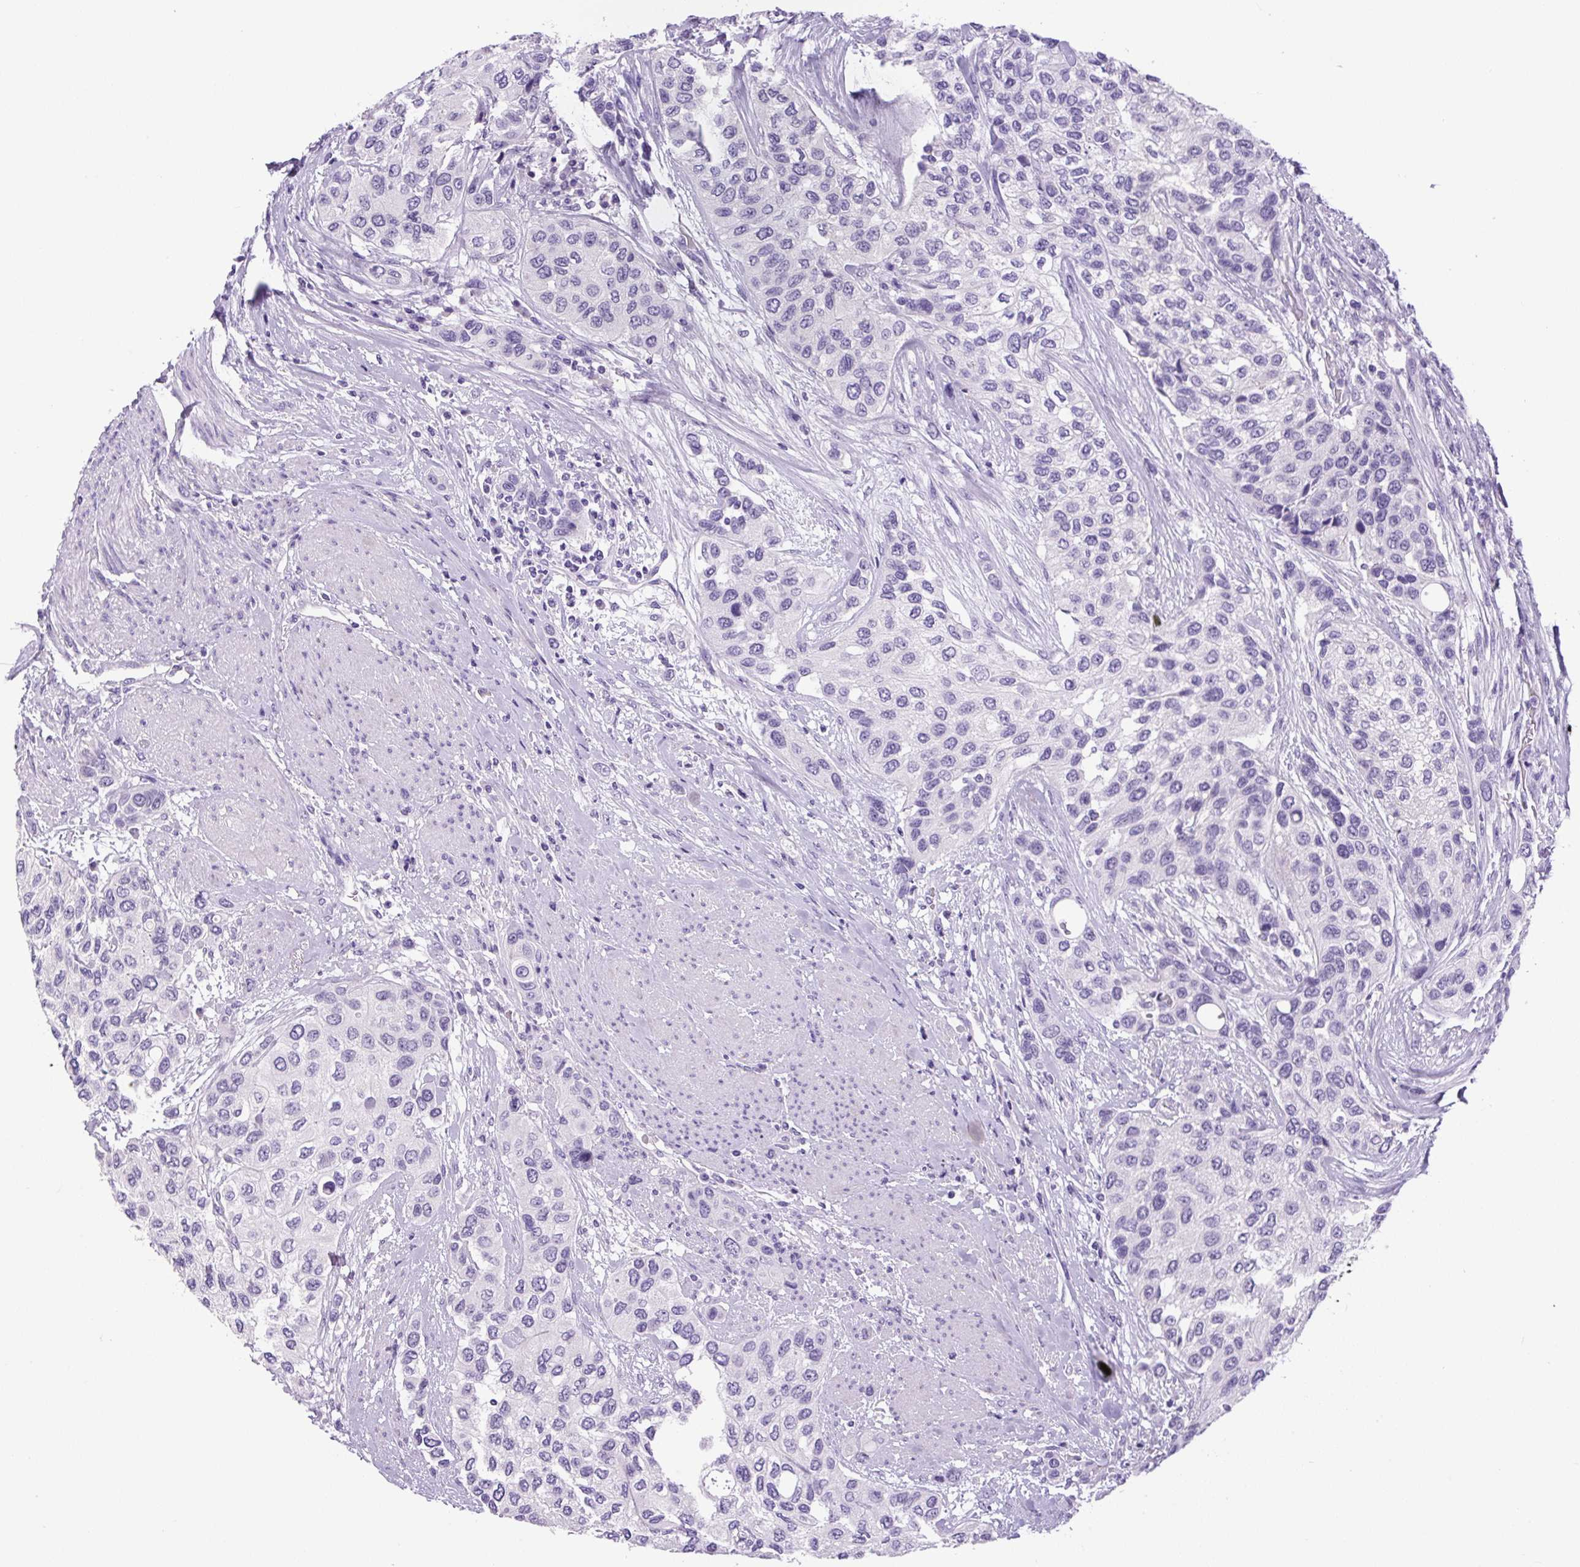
{"staining": {"intensity": "negative", "quantity": "none", "location": "none"}, "tissue": "urothelial cancer", "cell_type": "Tumor cells", "image_type": "cancer", "snomed": [{"axis": "morphology", "description": "Normal tissue, NOS"}, {"axis": "morphology", "description": "Urothelial carcinoma, High grade"}, {"axis": "topography", "description": "Vascular tissue"}, {"axis": "topography", "description": "Urinary bladder"}], "caption": "Immunohistochemistry (IHC) of human urothelial cancer displays no staining in tumor cells. (Brightfield microscopy of DAB (3,3'-diaminobenzidine) immunohistochemistry (IHC) at high magnification).", "gene": "CHGA", "patient": {"sex": "female", "age": 56}}